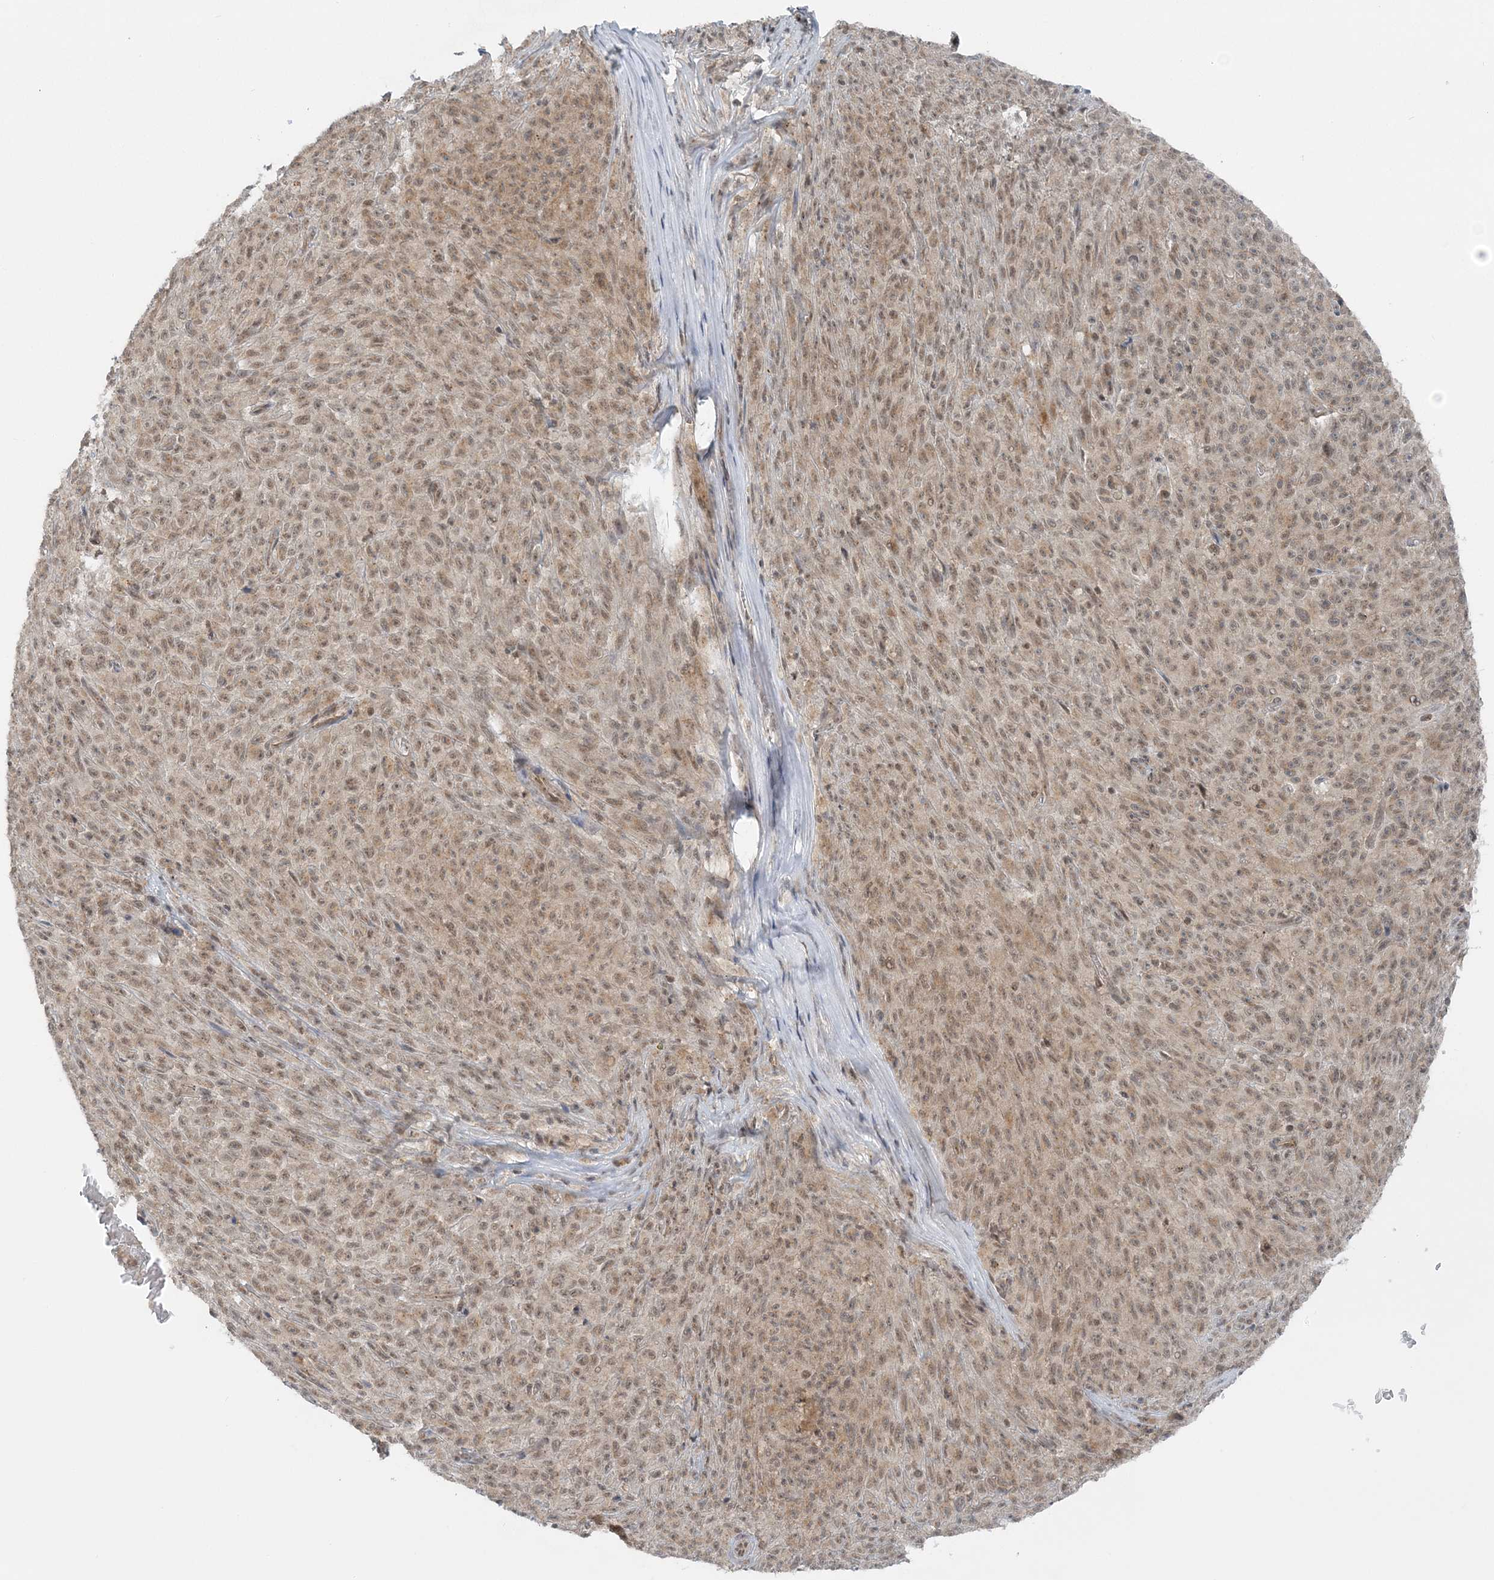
{"staining": {"intensity": "moderate", "quantity": ">75%", "location": "cytoplasmic/membranous,nuclear"}, "tissue": "melanoma", "cell_type": "Tumor cells", "image_type": "cancer", "snomed": [{"axis": "morphology", "description": "Malignant melanoma, NOS"}, {"axis": "topography", "description": "Skin"}], "caption": "IHC of human malignant melanoma displays medium levels of moderate cytoplasmic/membranous and nuclear positivity in approximately >75% of tumor cells. The staining was performed using DAB to visualize the protein expression in brown, while the nuclei were stained in blue with hematoxylin (Magnification: 20x).", "gene": "ATP11A", "patient": {"sex": "female", "age": 82}}